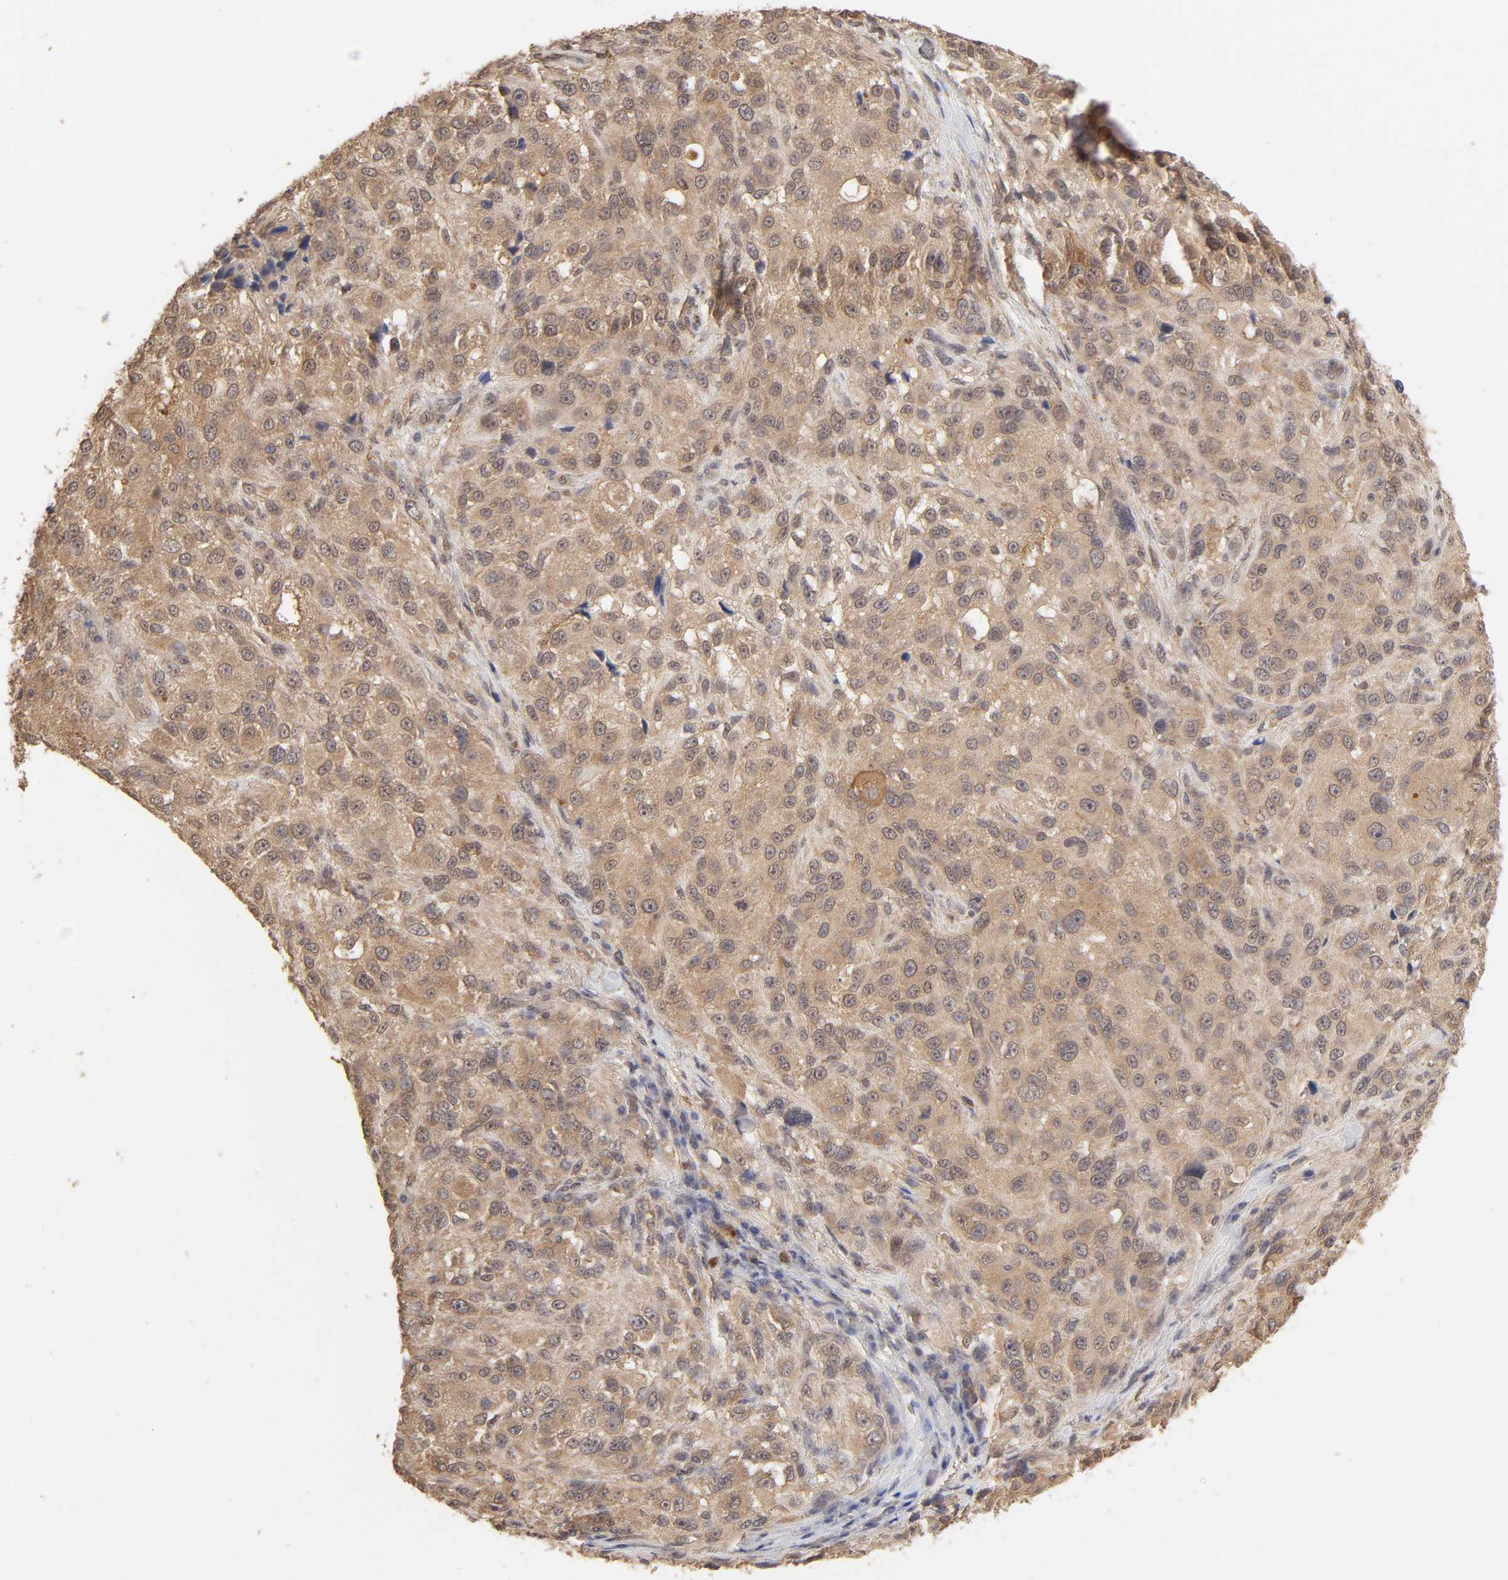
{"staining": {"intensity": "moderate", "quantity": ">75%", "location": "cytoplasmic/membranous"}, "tissue": "melanoma", "cell_type": "Tumor cells", "image_type": "cancer", "snomed": [{"axis": "morphology", "description": "Necrosis, NOS"}, {"axis": "morphology", "description": "Malignant melanoma, NOS"}, {"axis": "topography", "description": "Skin"}], "caption": "A high-resolution histopathology image shows immunohistochemistry staining of melanoma, which exhibits moderate cytoplasmic/membranous positivity in about >75% of tumor cells.", "gene": "MAPK1", "patient": {"sex": "female", "age": 87}}